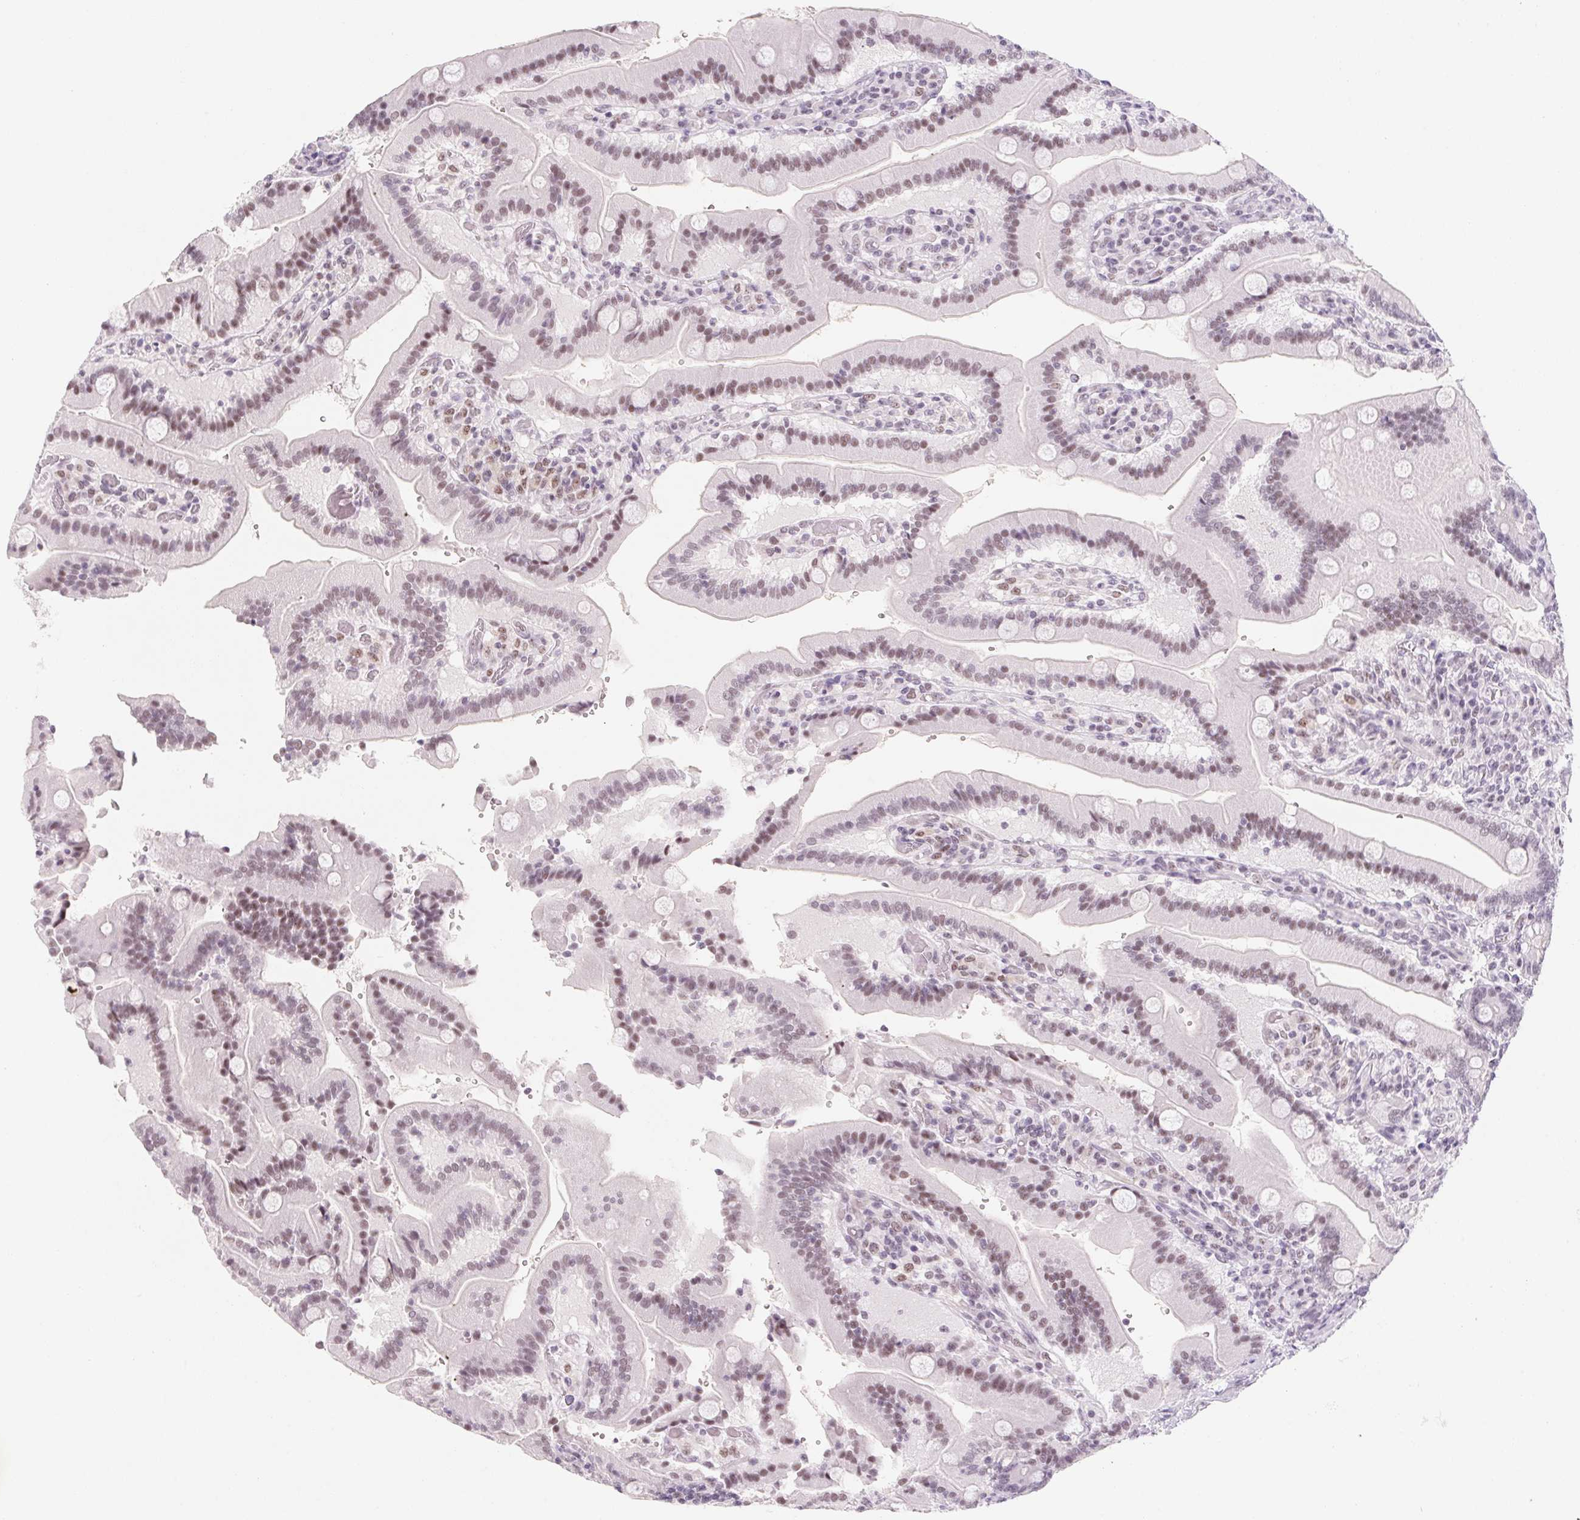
{"staining": {"intensity": "moderate", "quantity": "25%-75%", "location": "nuclear"}, "tissue": "duodenum", "cell_type": "Glandular cells", "image_type": "normal", "snomed": [{"axis": "morphology", "description": "Normal tissue, NOS"}, {"axis": "topography", "description": "Duodenum"}], "caption": "Brown immunohistochemical staining in benign duodenum exhibits moderate nuclear expression in about 25%-75% of glandular cells.", "gene": "ZIC4", "patient": {"sex": "female", "age": 62}}